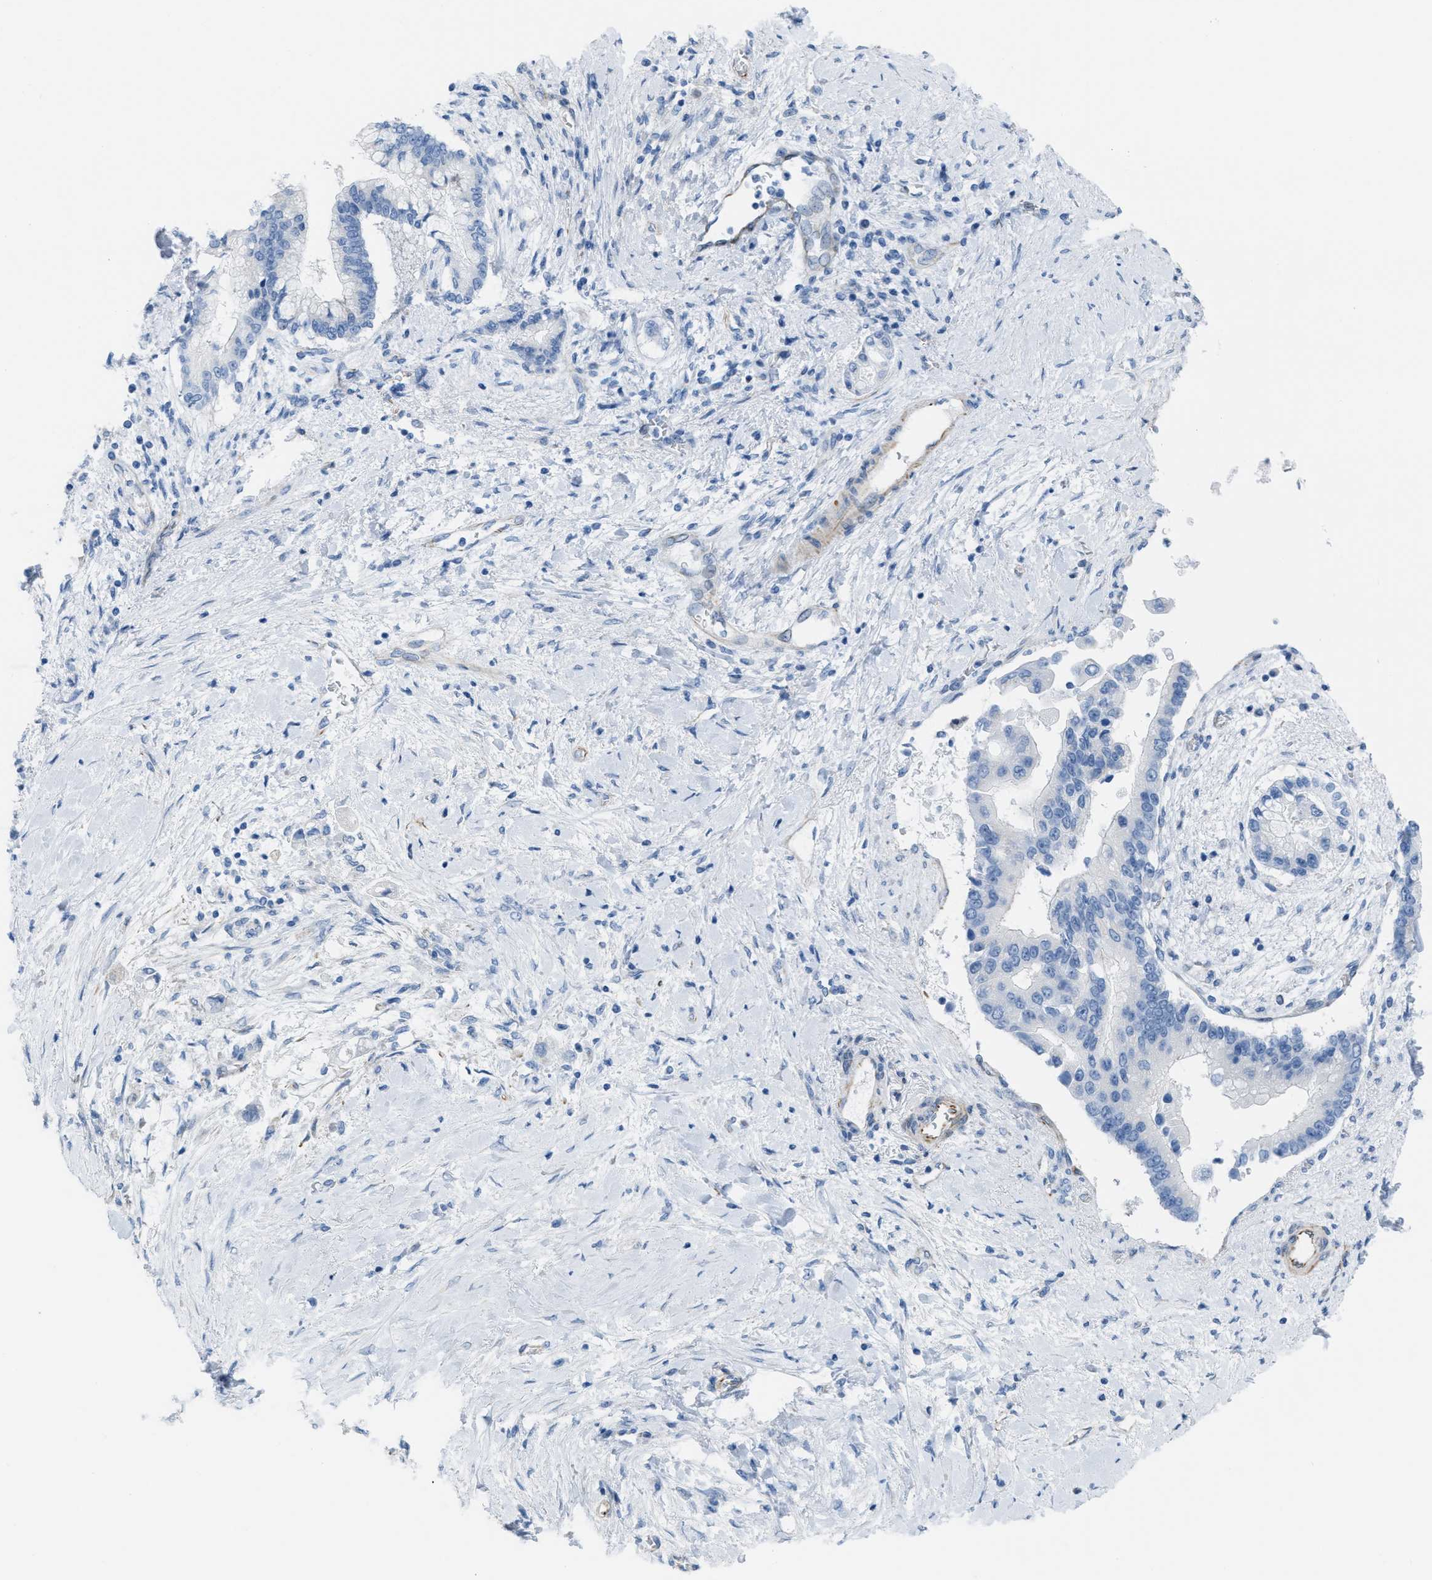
{"staining": {"intensity": "negative", "quantity": "none", "location": "none"}, "tissue": "liver cancer", "cell_type": "Tumor cells", "image_type": "cancer", "snomed": [{"axis": "morphology", "description": "Cholangiocarcinoma"}, {"axis": "topography", "description": "Liver"}], "caption": "Liver cholangiocarcinoma was stained to show a protein in brown. There is no significant positivity in tumor cells.", "gene": "SLC12A1", "patient": {"sex": "male", "age": 50}}